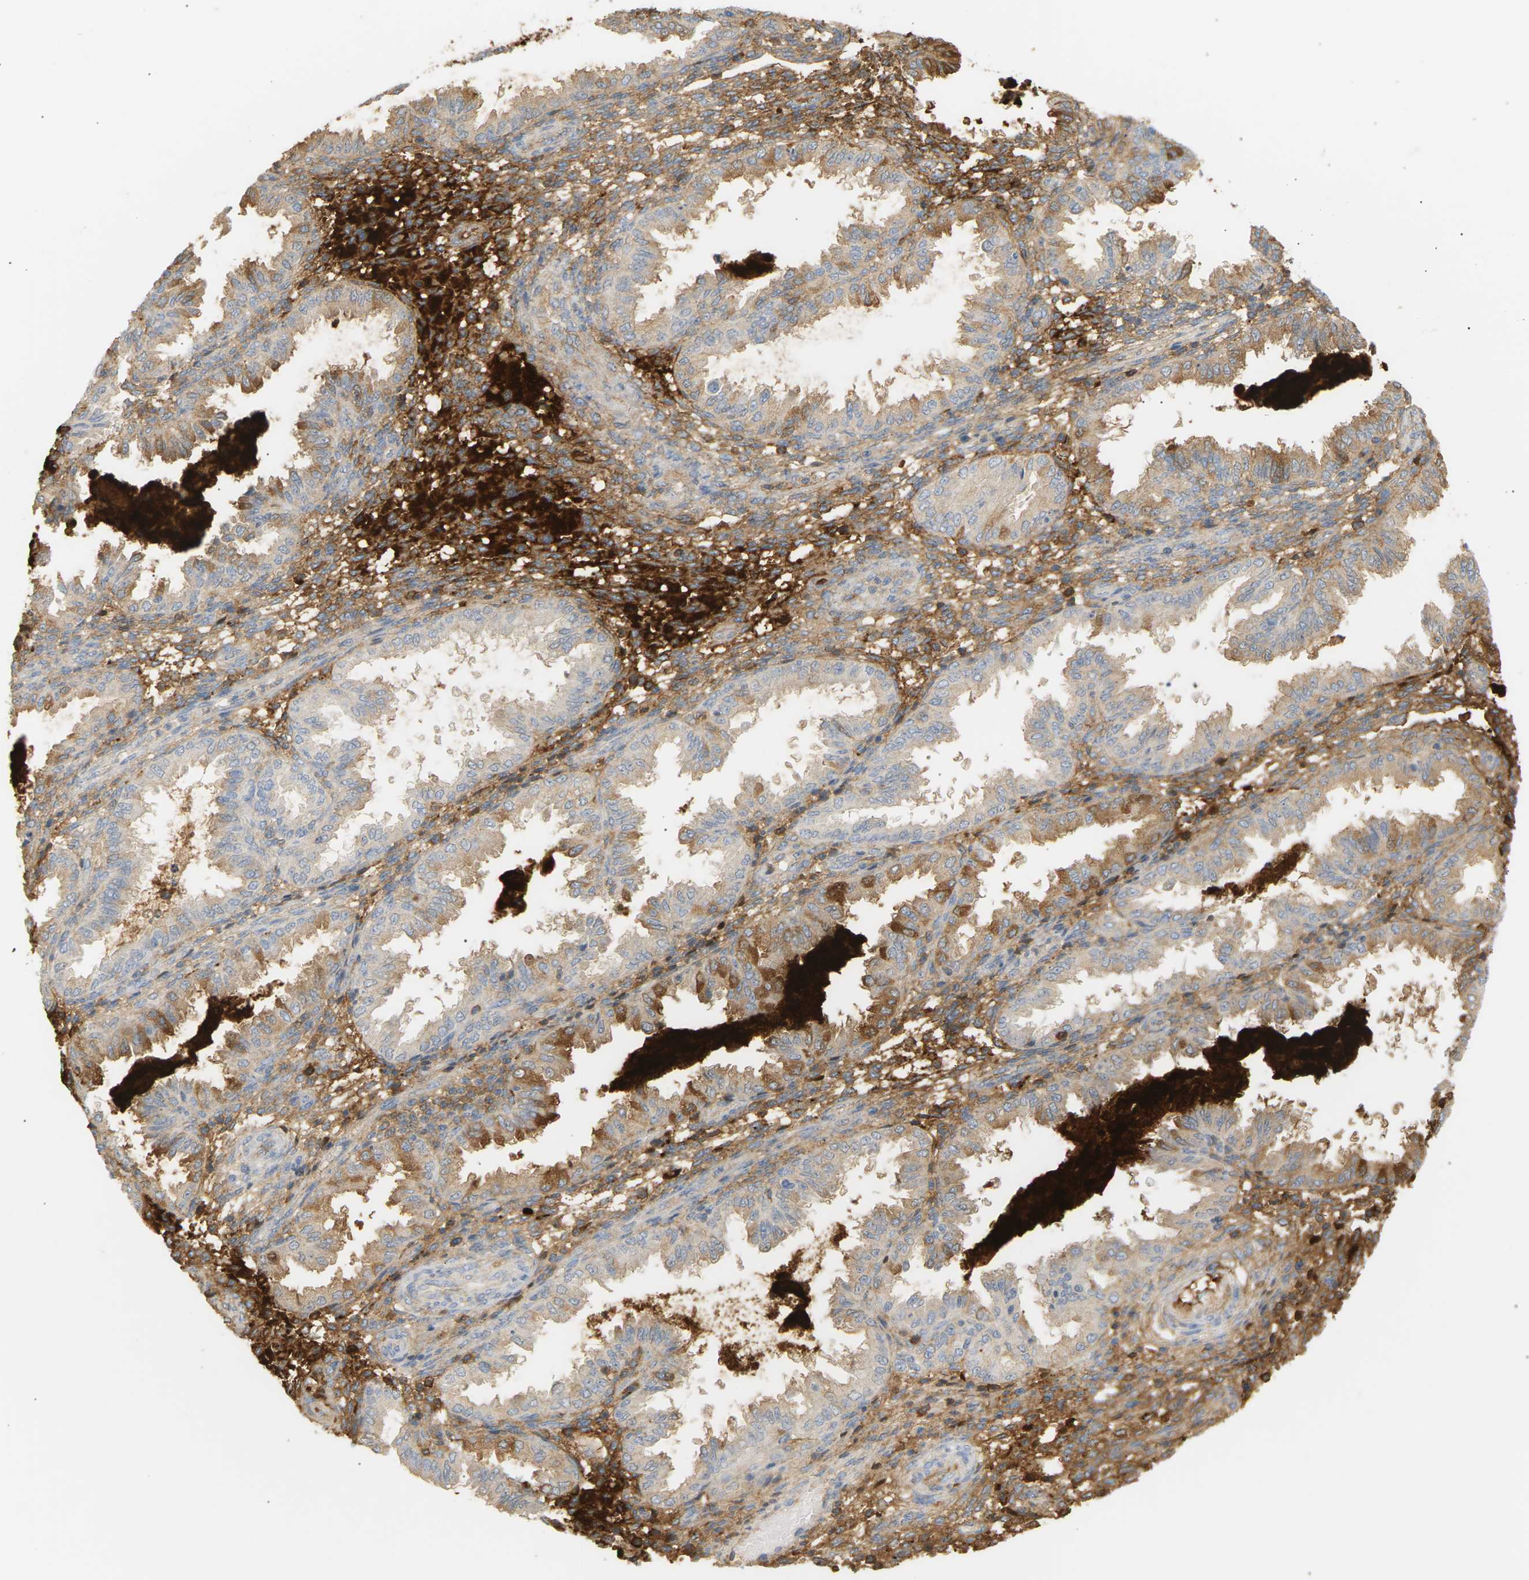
{"staining": {"intensity": "weak", "quantity": "25%-75%", "location": "cytoplasmic/membranous"}, "tissue": "endometrium", "cell_type": "Cells in endometrial stroma", "image_type": "normal", "snomed": [{"axis": "morphology", "description": "Normal tissue, NOS"}, {"axis": "topography", "description": "Endometrium"}], "caption": "Immunohistochemistry staining of unremarkable endometrium, which shows low levels of weak cytoplasmic/membranous staining in about 25%-75% of cells in endometrial stroma indicating weak cytoplasmic/membranous protein staining. The staining was performed using DAB (brown) for protein detection and nuclei were counterstained in hematoxylin (blue).", "gene": "IGLC3", "patient": {"sex": "female", "age": 33}}